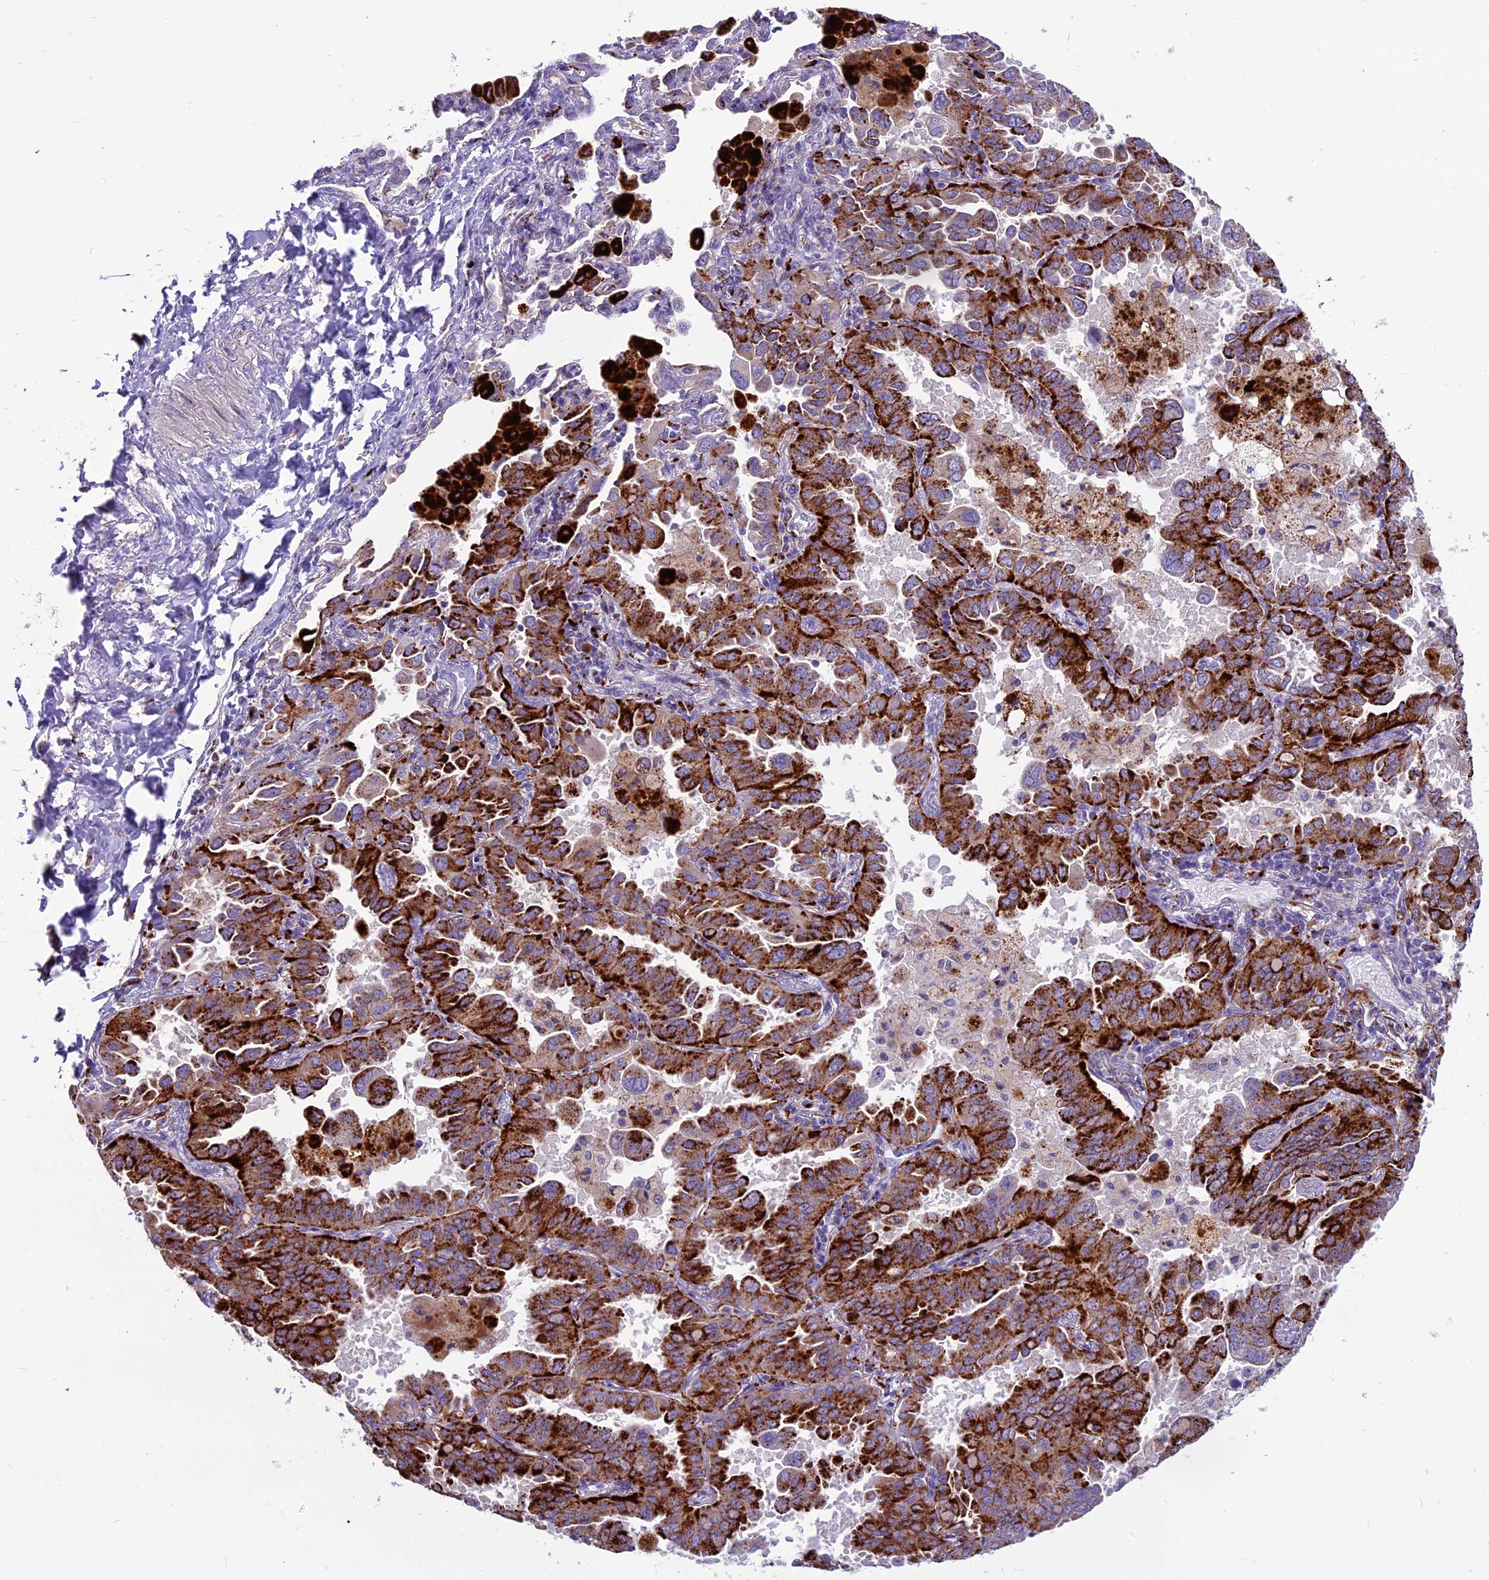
{"staining": {"intensity": "strong", "quantity": ">75%", "location": "cytoplasmic/membranous"}, "tissue": "lung cancer", "cell_type": "Tumor cells", "image_type": "cancer", "snomed": [{"axis": "morphology", "description": "Adenocarcinoma, NOS"}, {"axis": "topography", "description": "Lung"}], "caption": "Protein expression analysis of human lung adenocarcinoma reveals strong cytoplasmic/membranous expression in about >75% of tumor cells.", "gene": "THRSP", "patient": {"sex": "male", "age": 64}}